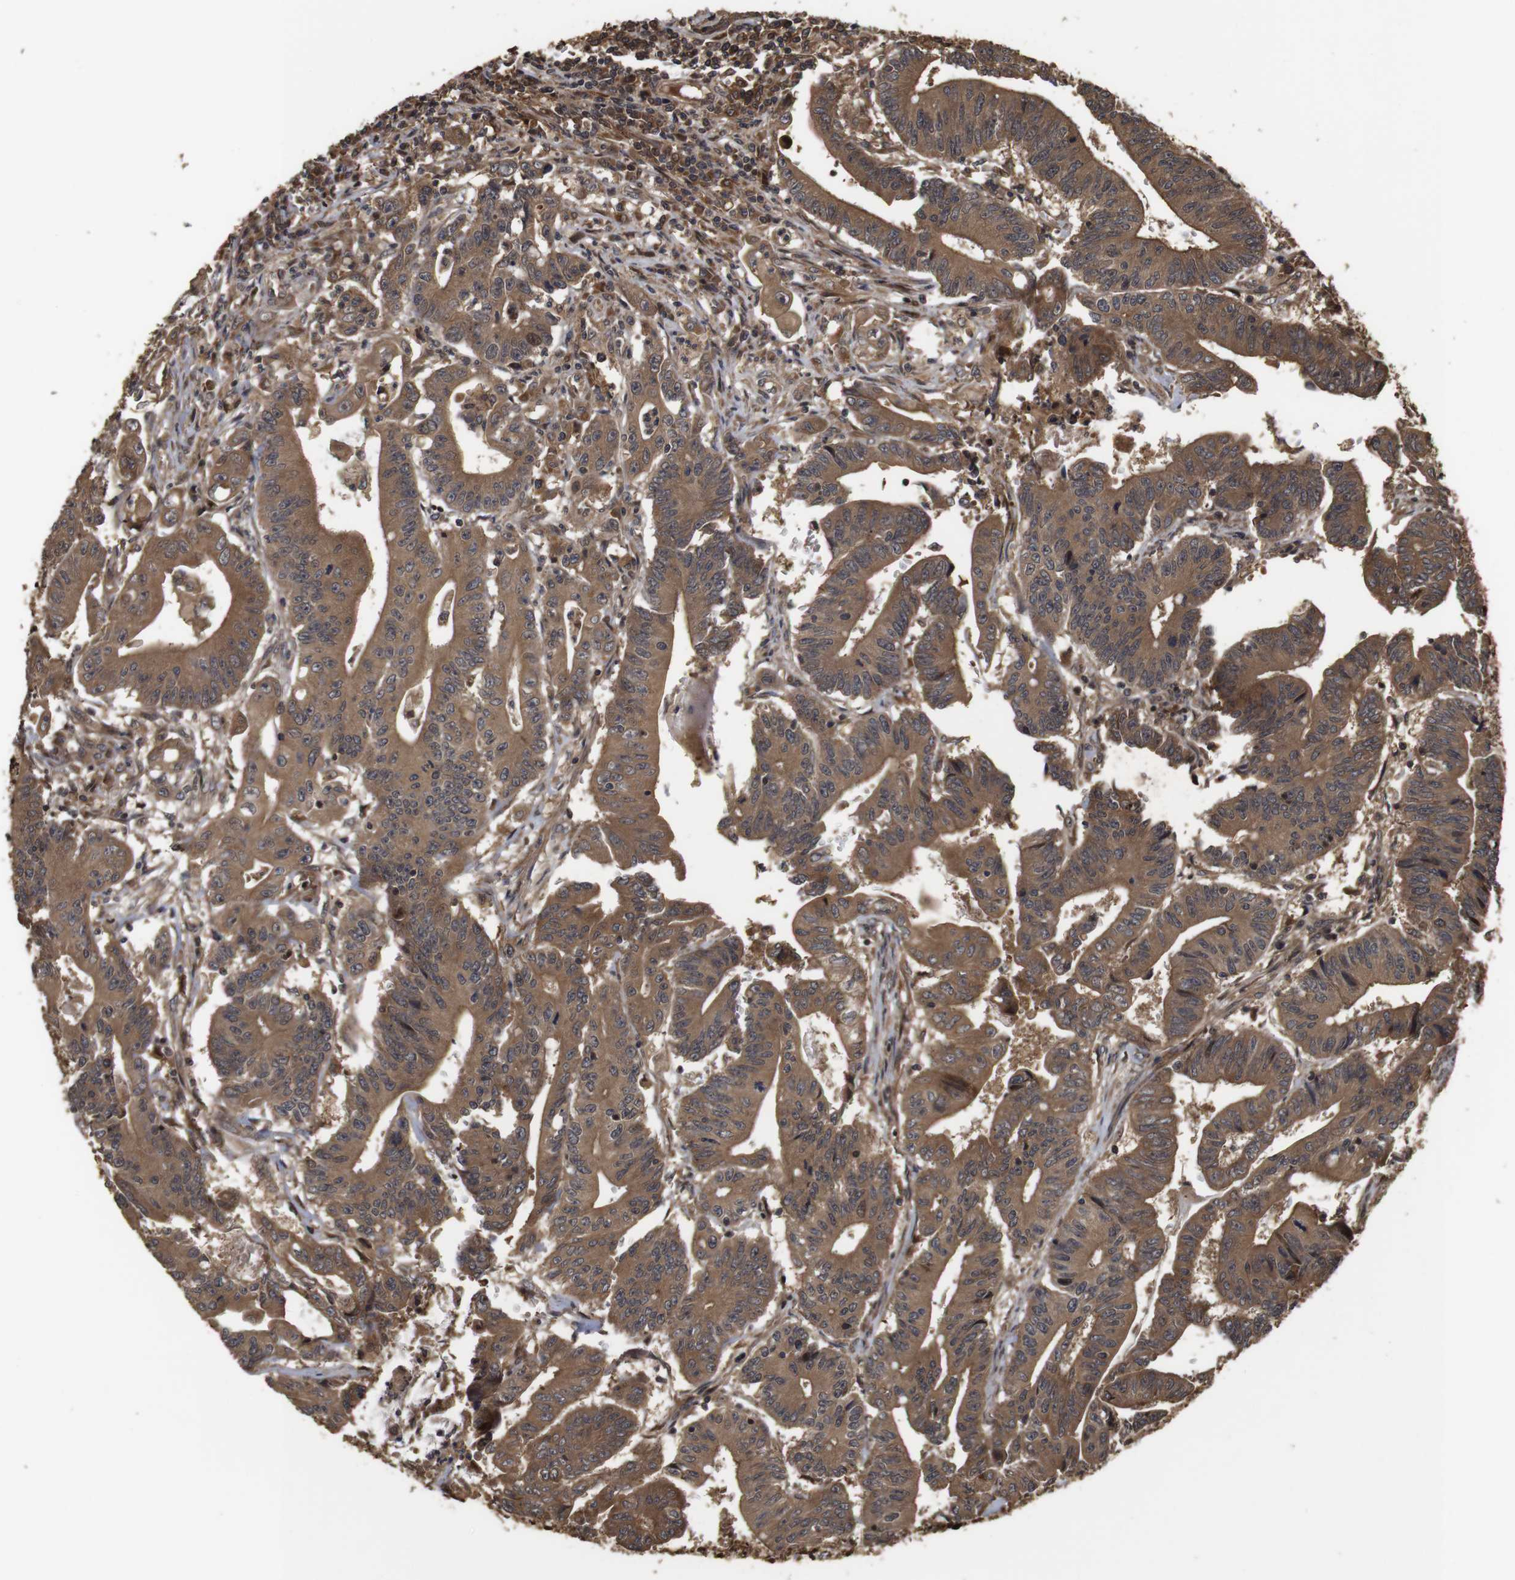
{"staining": {"intensity": "moderate", "quantity": ">75%", "location": "cytoplasmic/membranous"}, "tissue": "colorectal cancer", "cell_type": "Tumor cells", "image_type": "cancer", "snomed": [{"axis": "morphology", "description": "Adenocarcinoma, NOS"}, {"axis": "topography", "description": "Colon"}], "caption": "A histopathology image of human colorectal cancer (adenocarcinoma) stained for a protein exhibits moderate cytoplasmic/membranous brown staining in tumor cells.", "gene": "PTPN14", "patient": {"sex": "male", "age": 45}}